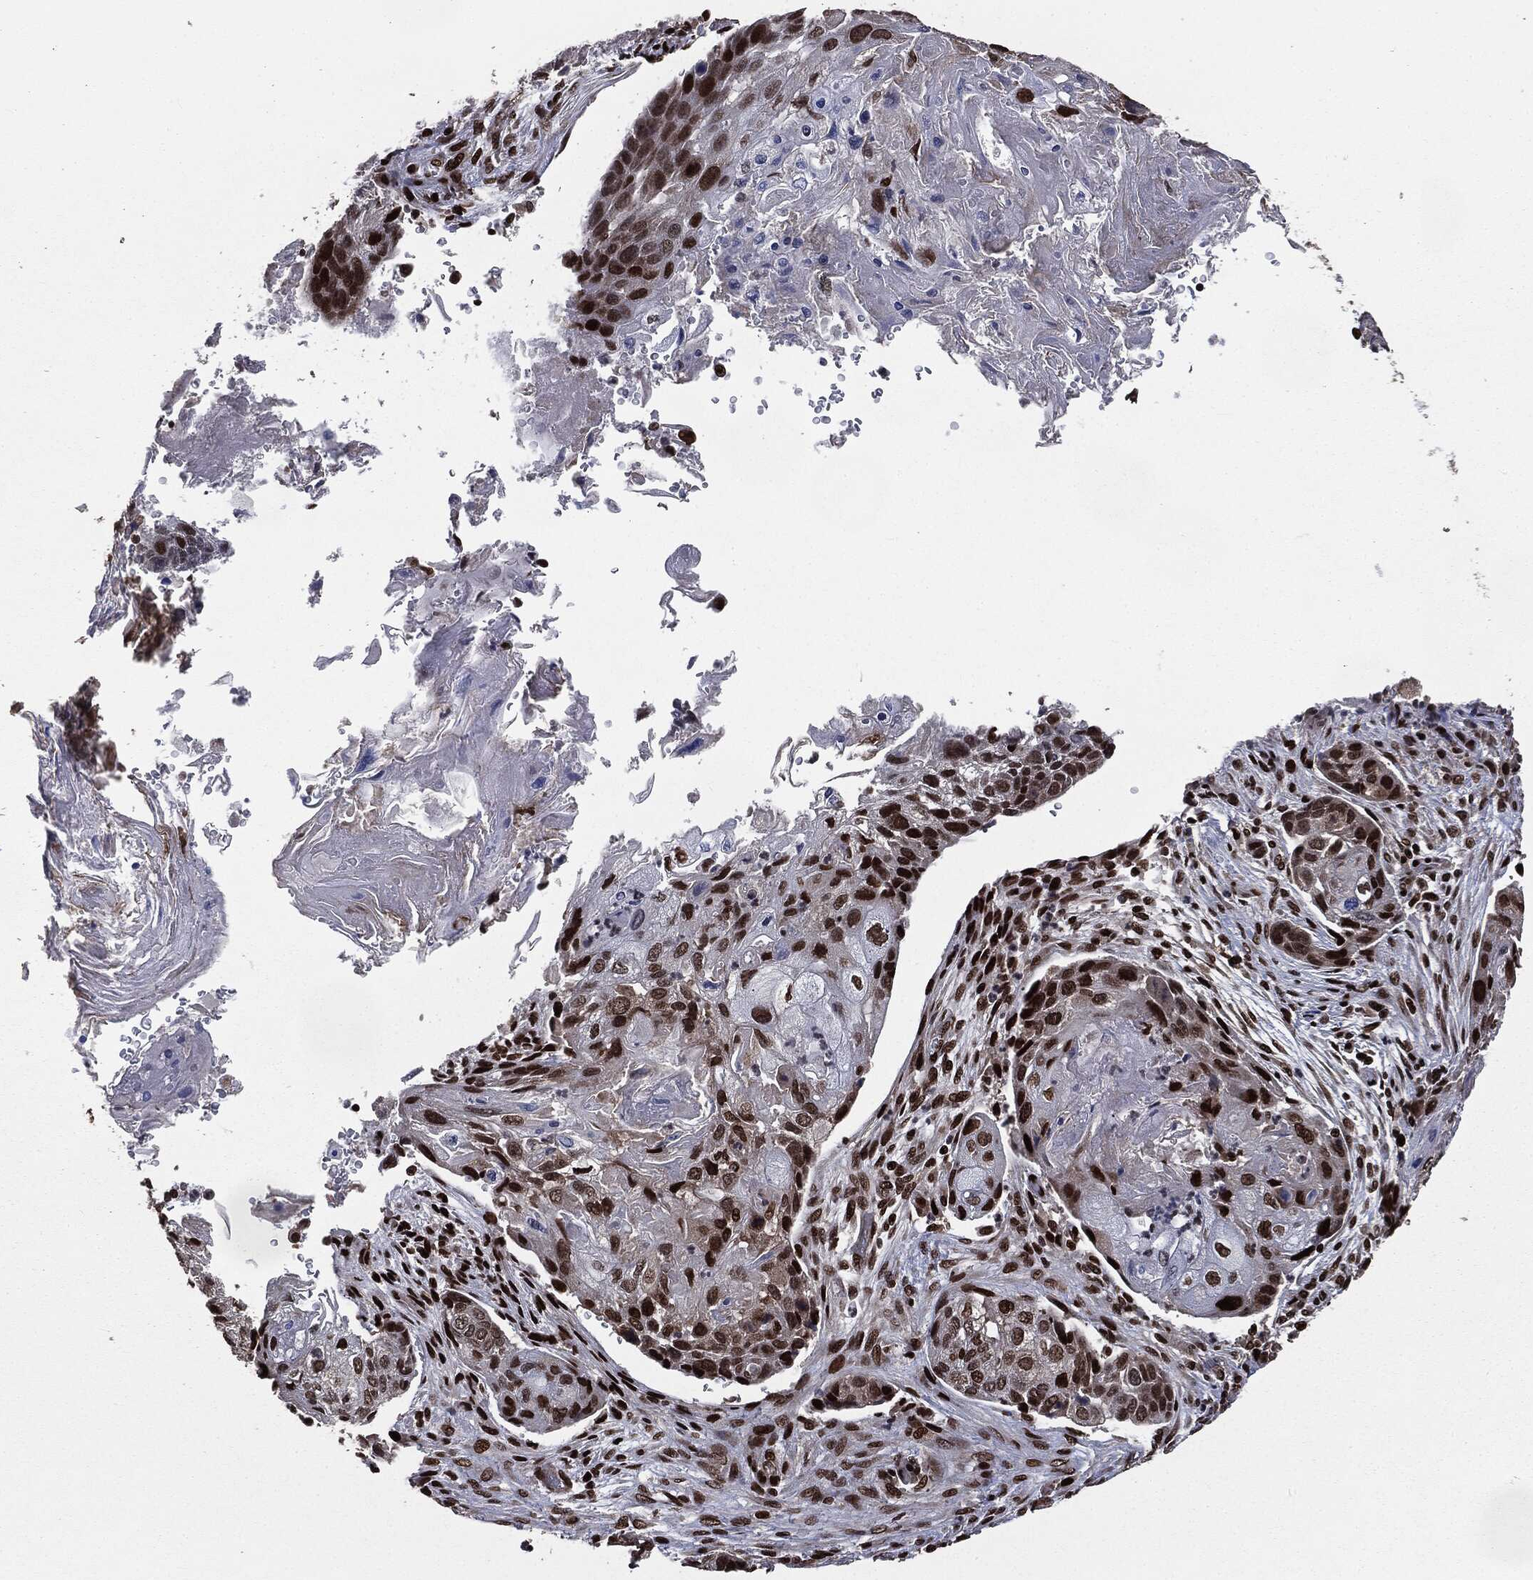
{"staining": {"intensity": "strong", "quantity": "25%-75%", "location": "nuclear"}, "tissue": "lung cancer", "cell_type": "Tumor cells", "image_type": "cancer", "snomed": [{"axis": "morphology", "description": "Normal tissue, NOS"}, {"axis": "morphology", "description": "Squamous cell carcinoma, NOS"}, {"axis": "topography", "description": "Bronchus"}, {"axis": "topography", "description": "Lung"}], "caption": "Strong nuclear protein positivity is seen in about 25%-75% of tumor cells in lung cancer (squamous cell carcinoma).", "gene": "DVL2", "patient": {"sex": "male", "age": 69}}